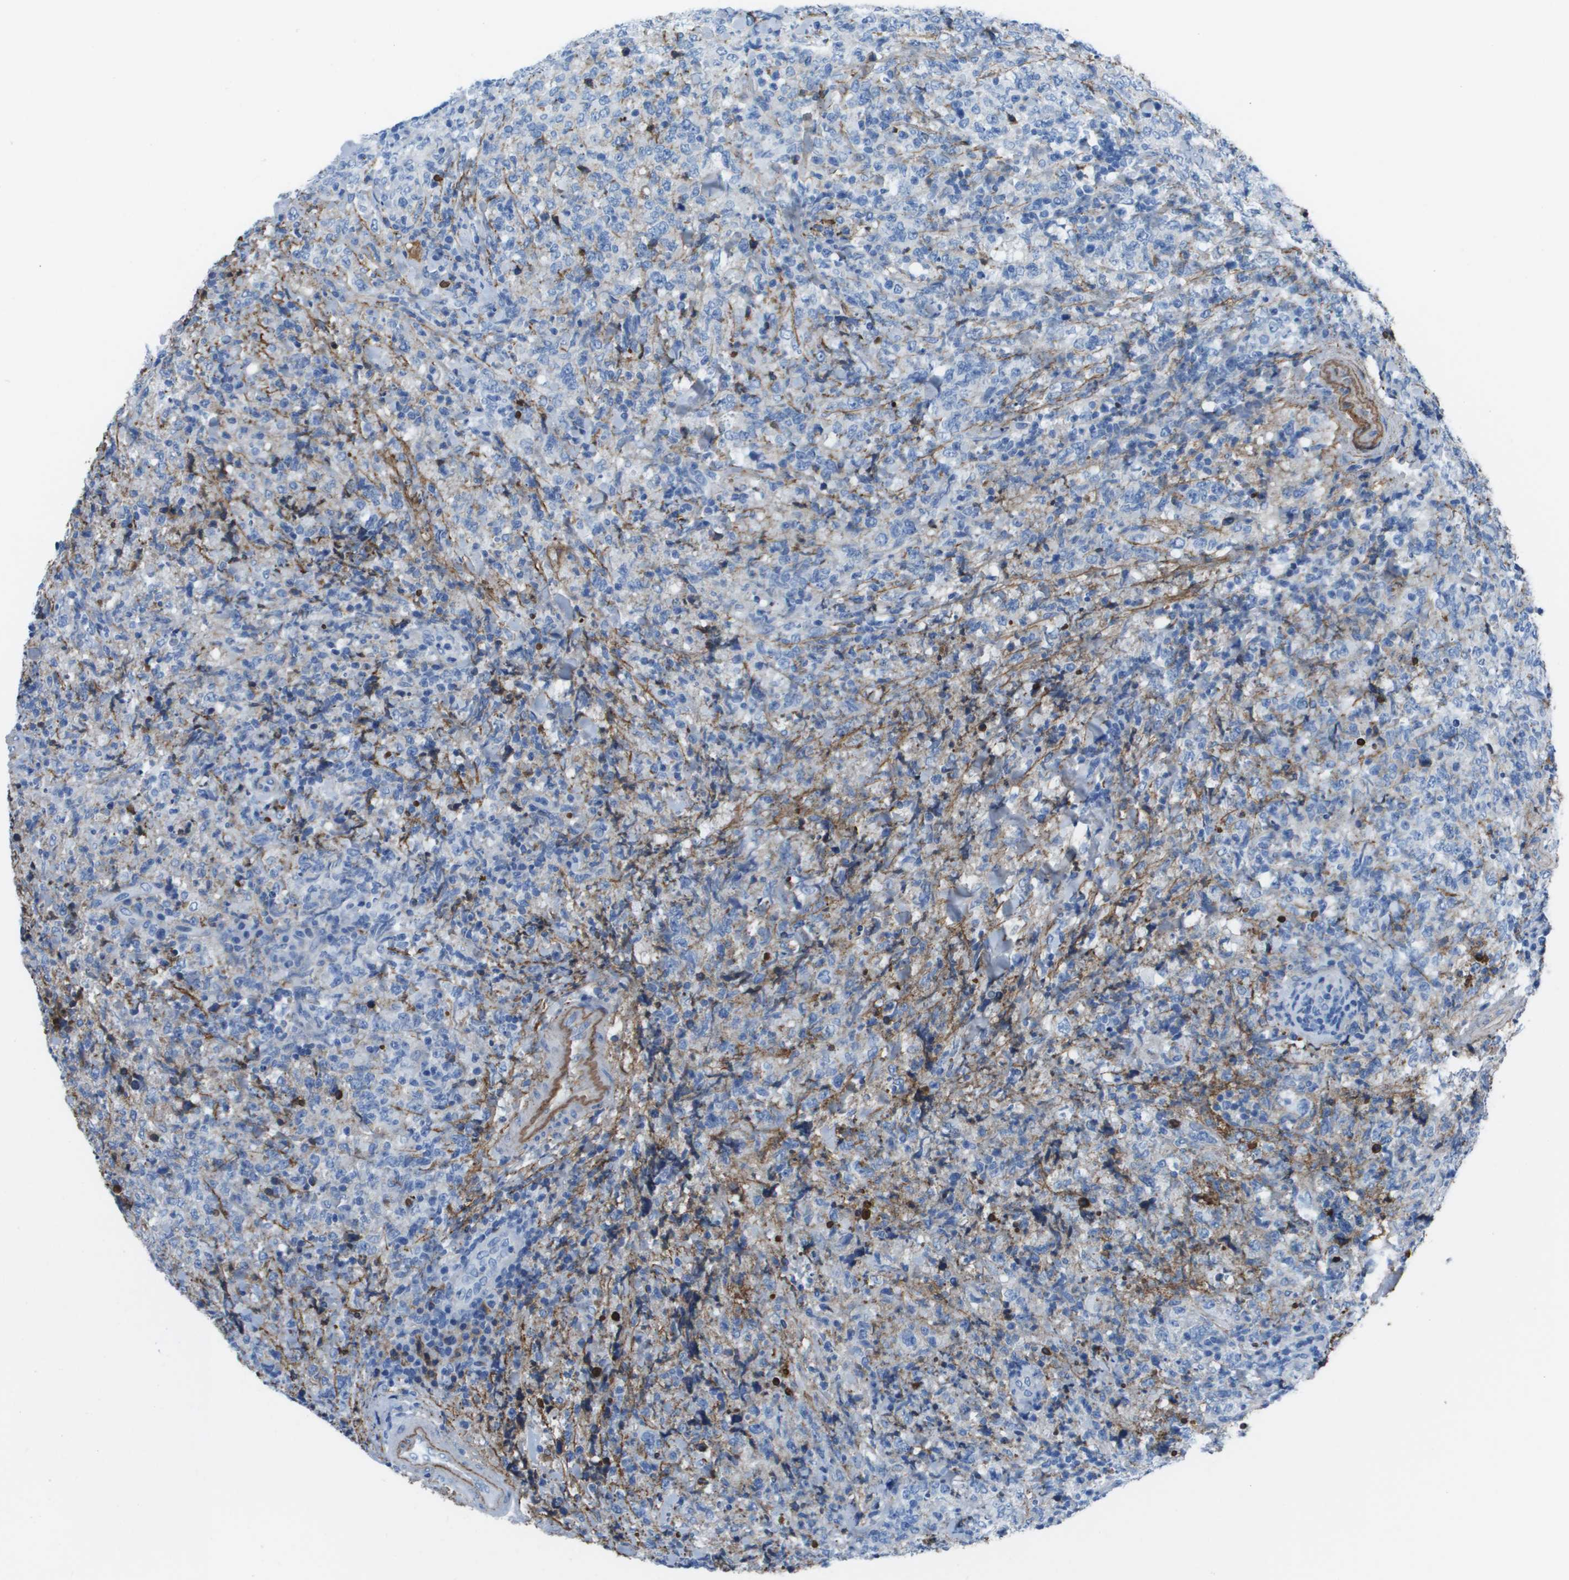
{"staining": {"intensity": "negative", "quantity": "none", "location": "none"}, "tissue": "lymphoma", "cell_type": "Tumor cells", "image_type": "cancer", "snomed": [{"axis": "morphology", "description": "Malignant lymphoma, non-Hodgkin's type, High grade"}, {"axis": "topography", "description": "Tonsil"}], "caption": "This is a image of immunohistochemistry staining of lymphoma, which shows no staining in tumor cells. (DAB (3,3'-diaminobenzidine) immunohistochemistry visualized using brightfield microscopy, high magnification).", "gene": "VTN", "patient": {"sex": "female", "age": 36}}